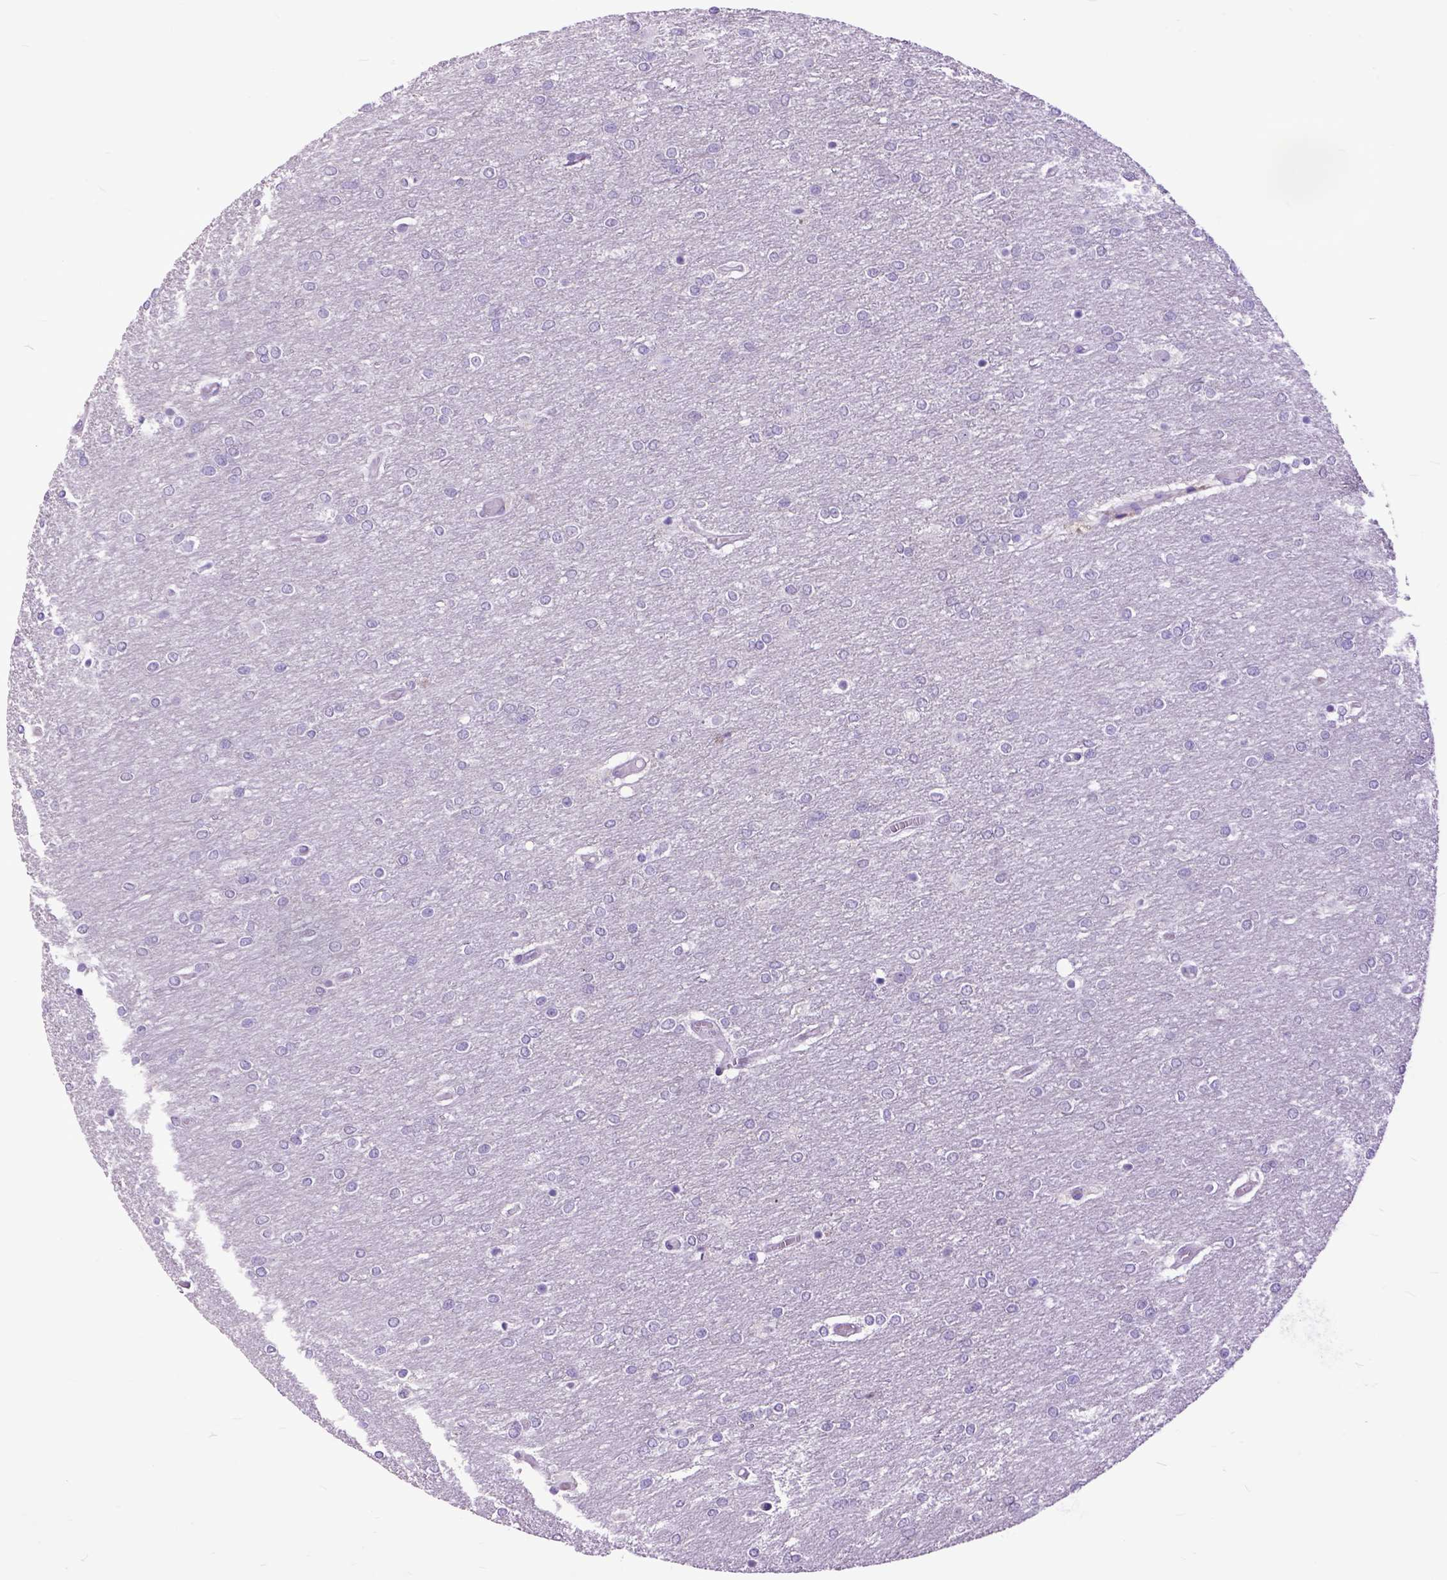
{"staining": {"intensity": "negative", "quantity": "none", "location": "none"}, "tissue": "glioma", "cell_type": "Tumor cells", "image_type": "cancer", "snomed": [{"axis": "morphology", "description": "Glioma, malignant, High grade"}, {"axis": "topography", "description": "Brain"}], "caption": "High magnification brightfield microscopy of malignant high-grade glioma stained with DAB (brown) and counterstained with hematoxylin (blue): tumor cells show no significant expression.", "gene": "RAB25", "patient": {"sex": "female", "age": 61}}